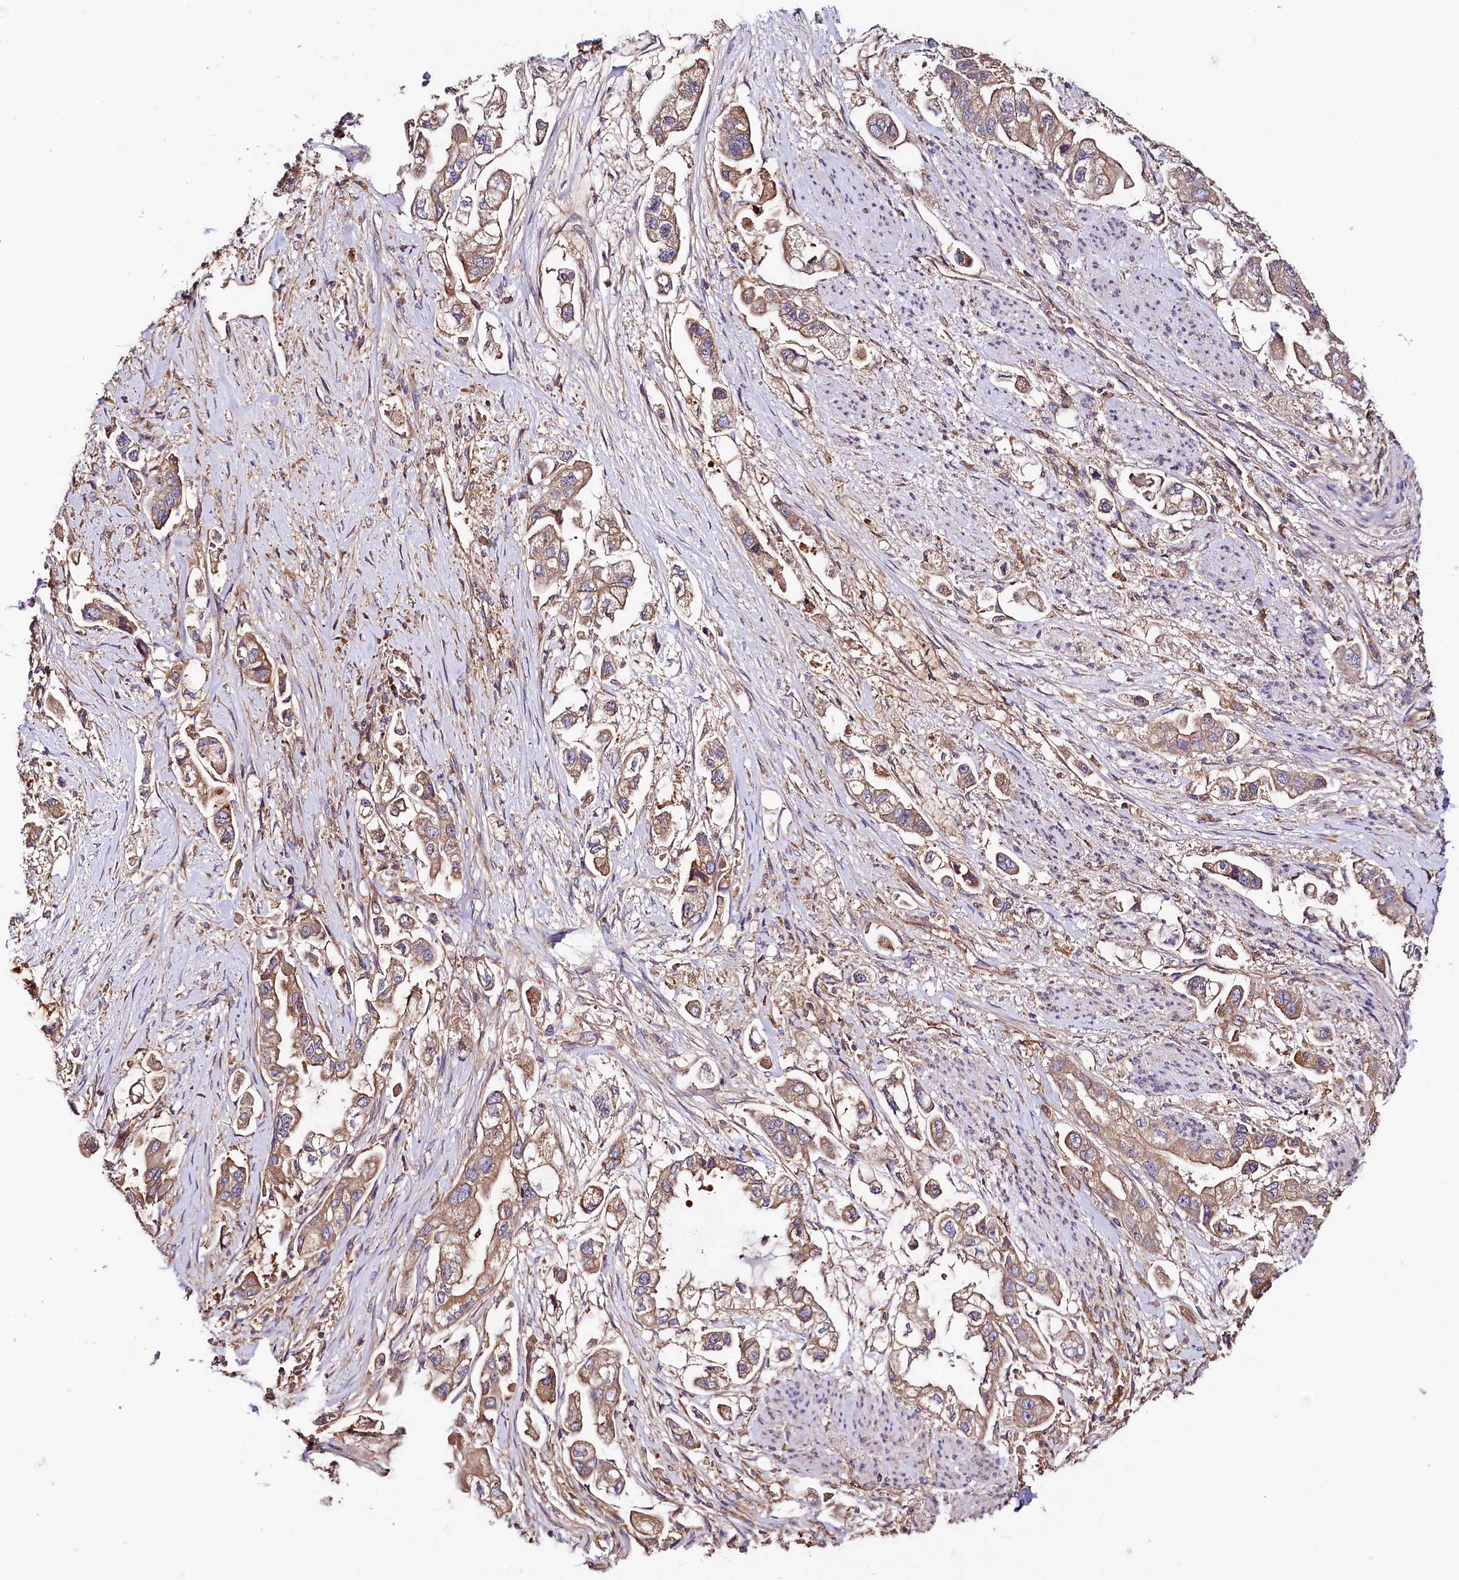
{"staining": {"intensity": "moderate", "quantity": ">75%", "location": "cytoplasmic/membranous"}, "tissue": "stomach cancer", "cell_type": "Tumor cells", "image_type": "cancer", "snomed": [{"axis": "morphology", "description": "Adenocarcinoma, NOS"}, {"axis": "topography", "description": "Stomach"}], "caption": "The photomicrograph reveals staining of stomach cancer, revealing moderate cytoplasmic/membranous protein staining (brown color) within tumor cells.", "gene": "CEP295", "patient": {"sex": "male", "age": 62}}